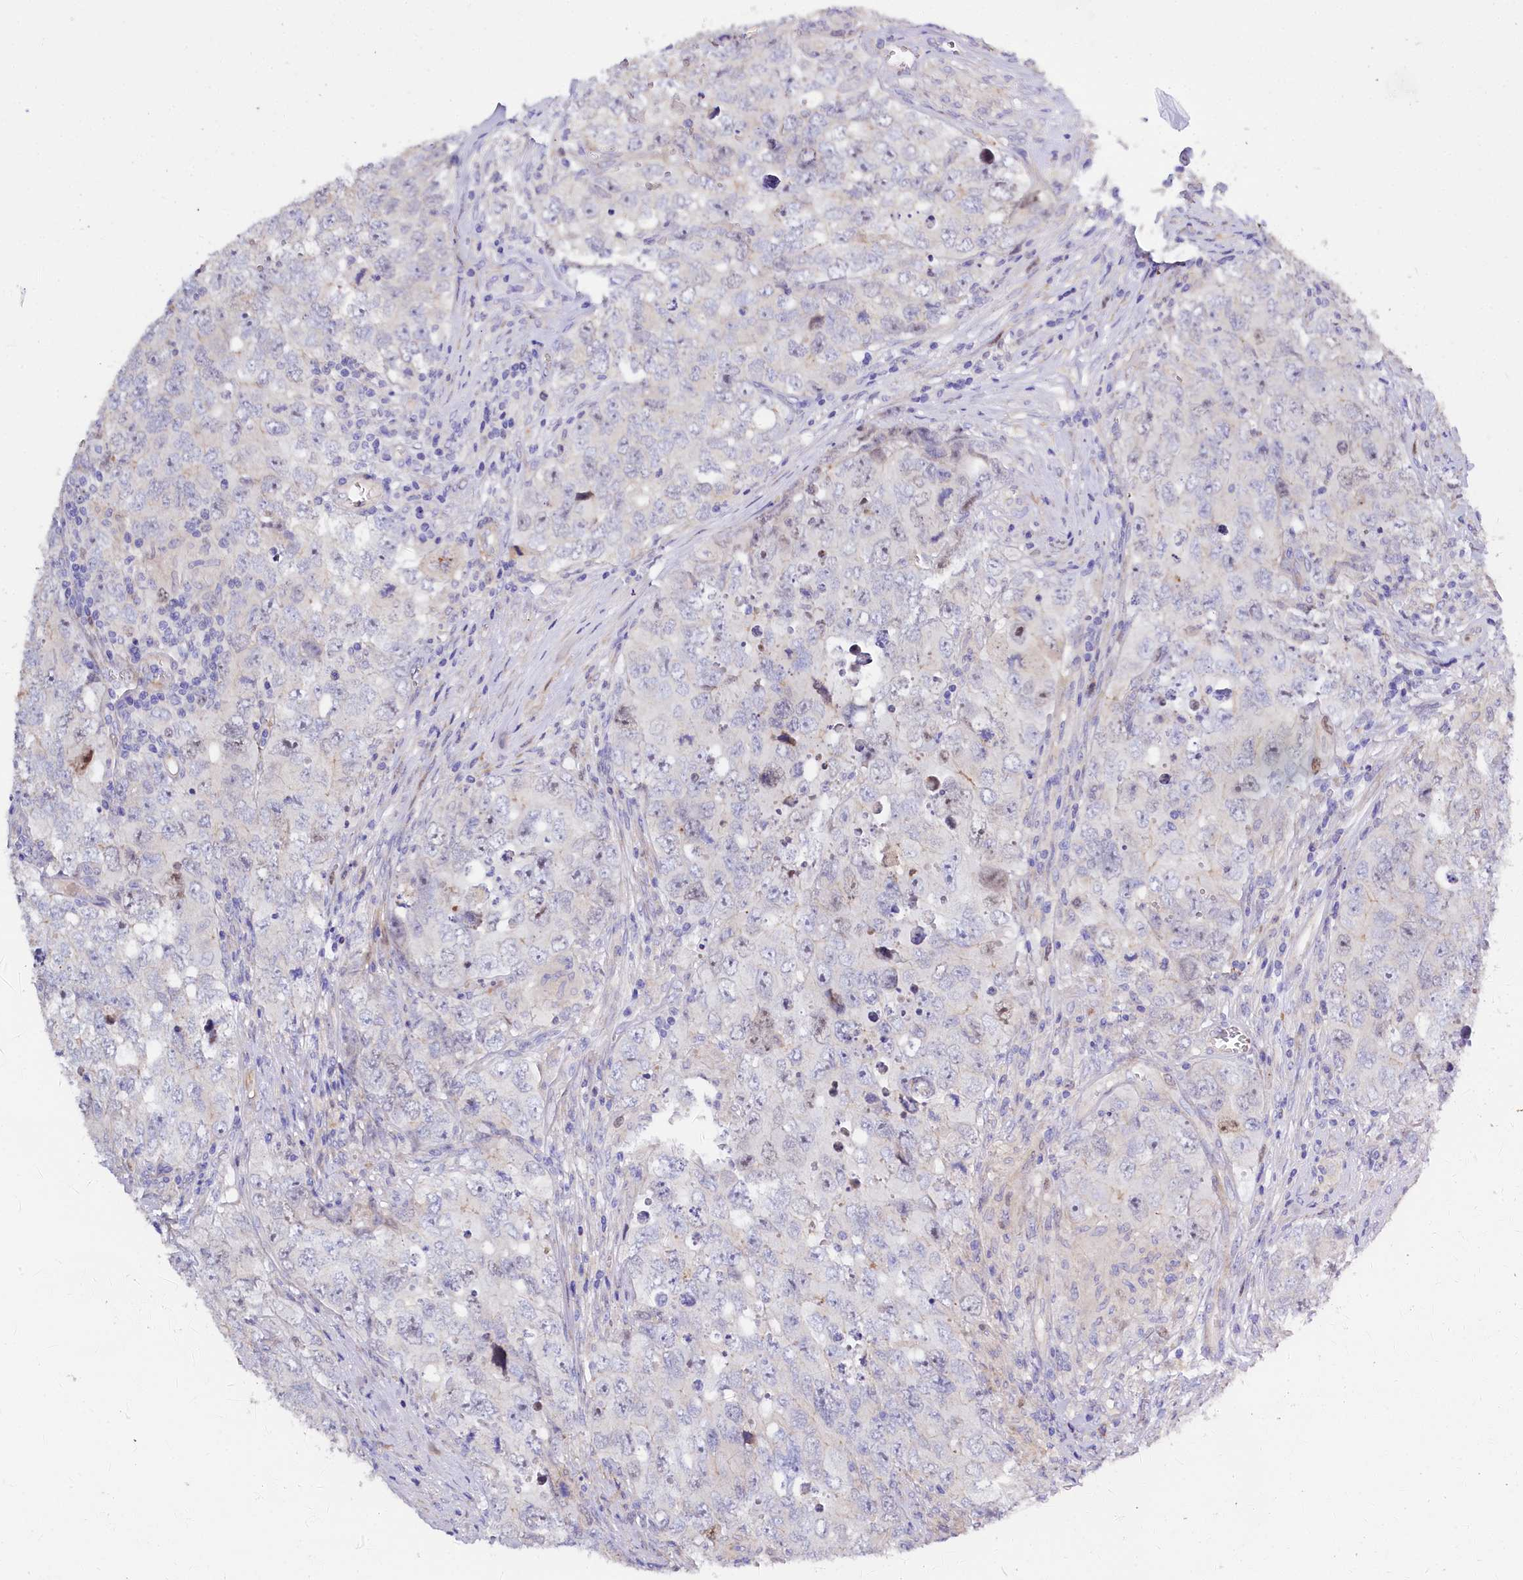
{"staining": {"intensity": "negative", "quantity": "none", "location": "none"}, "tissue": "testis cancer", "cell_type": "Tumor cells", "image_type": "cancer", "snomed": [{"axis": "morphology", "description": "Seminoma, NOS"}, {"axis": "morphology", "description": "Carcinoma, Embryonal, NOS"}, {"axis": "topography", "description": "Testis"}], "caption": "High power microscopy micrograph of an immunohistochemistry image of testis cancer (embryonal carcinoma), revealing no significant expression in tumor cells.", "gene": "WNT8A", "patient": {"sex": "male", "age": 43}}